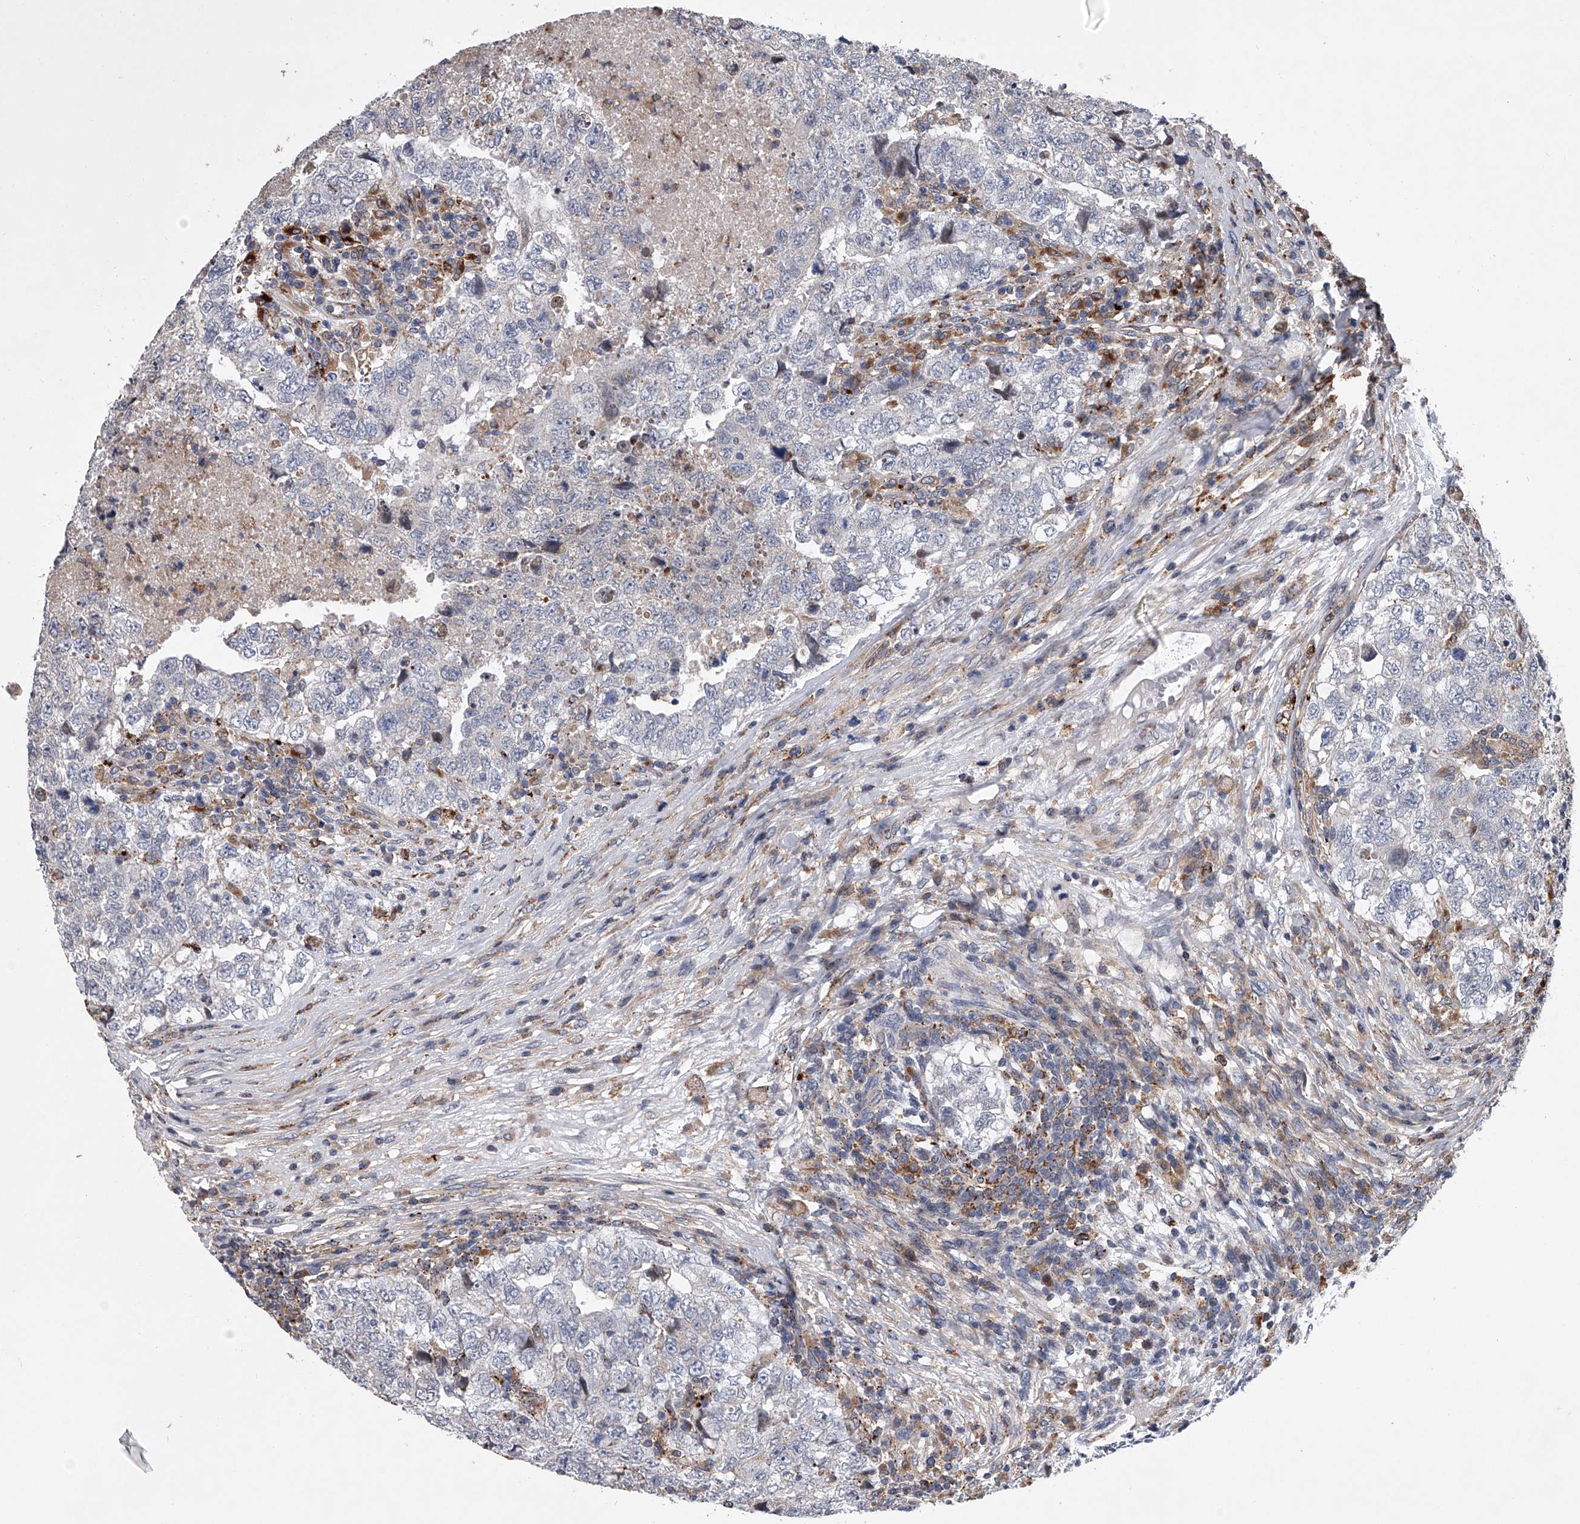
{"staining": {"intensity": "negative", "quantity": "none", "location": "none"}, "tissue": "testis cancer", "cell_type": "Tumor cells", "image_type": "cancer", "snomed": [{"axis": "morphology", "description": "Carcinoma, Embryonal, NOS"}, {"axis": "topography", "description": "Testis"}], "caption": "There is no significant staining in tumor cells of embryonal carcinoma (testis).", "gene": "TRIM8", "patient": {"sex": "male", "age": 37}}